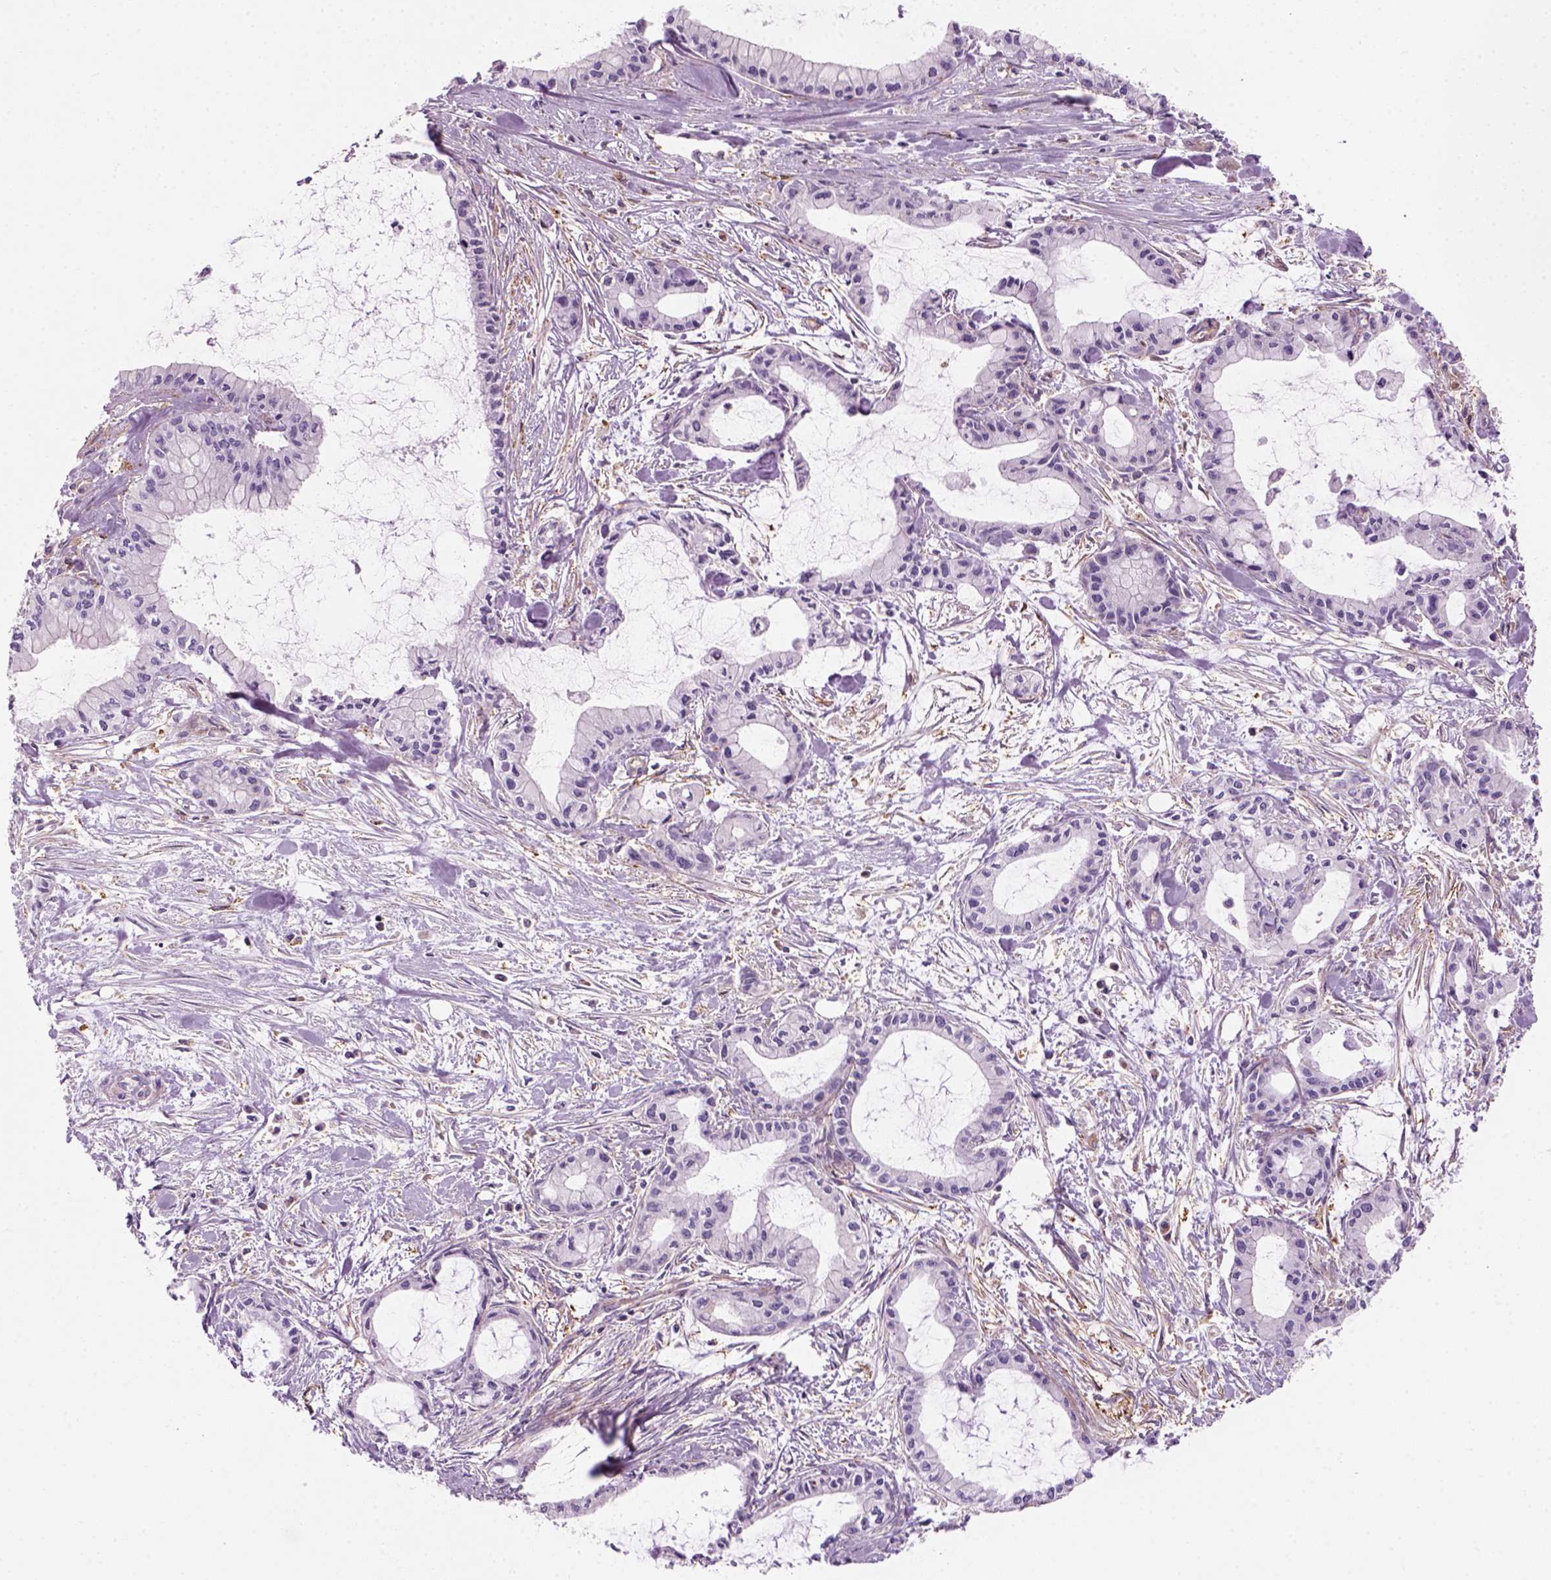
{"staining": {"intensity": "negative", "quantity": "none", "location": "none"}, "tissue": "pancreatic cancer", "cell_type": "Tumor cells", "image_type": "cancer", "snomed": [{"axis": "morphology", "description": "Adenocarcinoma, NOS"}, {"axis": "topography", "description": "Pancreas"}], "caption": "Immunohistochemical staining of human adenocarcinoma (pancreatic) shows no significant expression in tumor cells.", "gene": "MARCKS", "patient": {"sex": "male", "age": 48}}